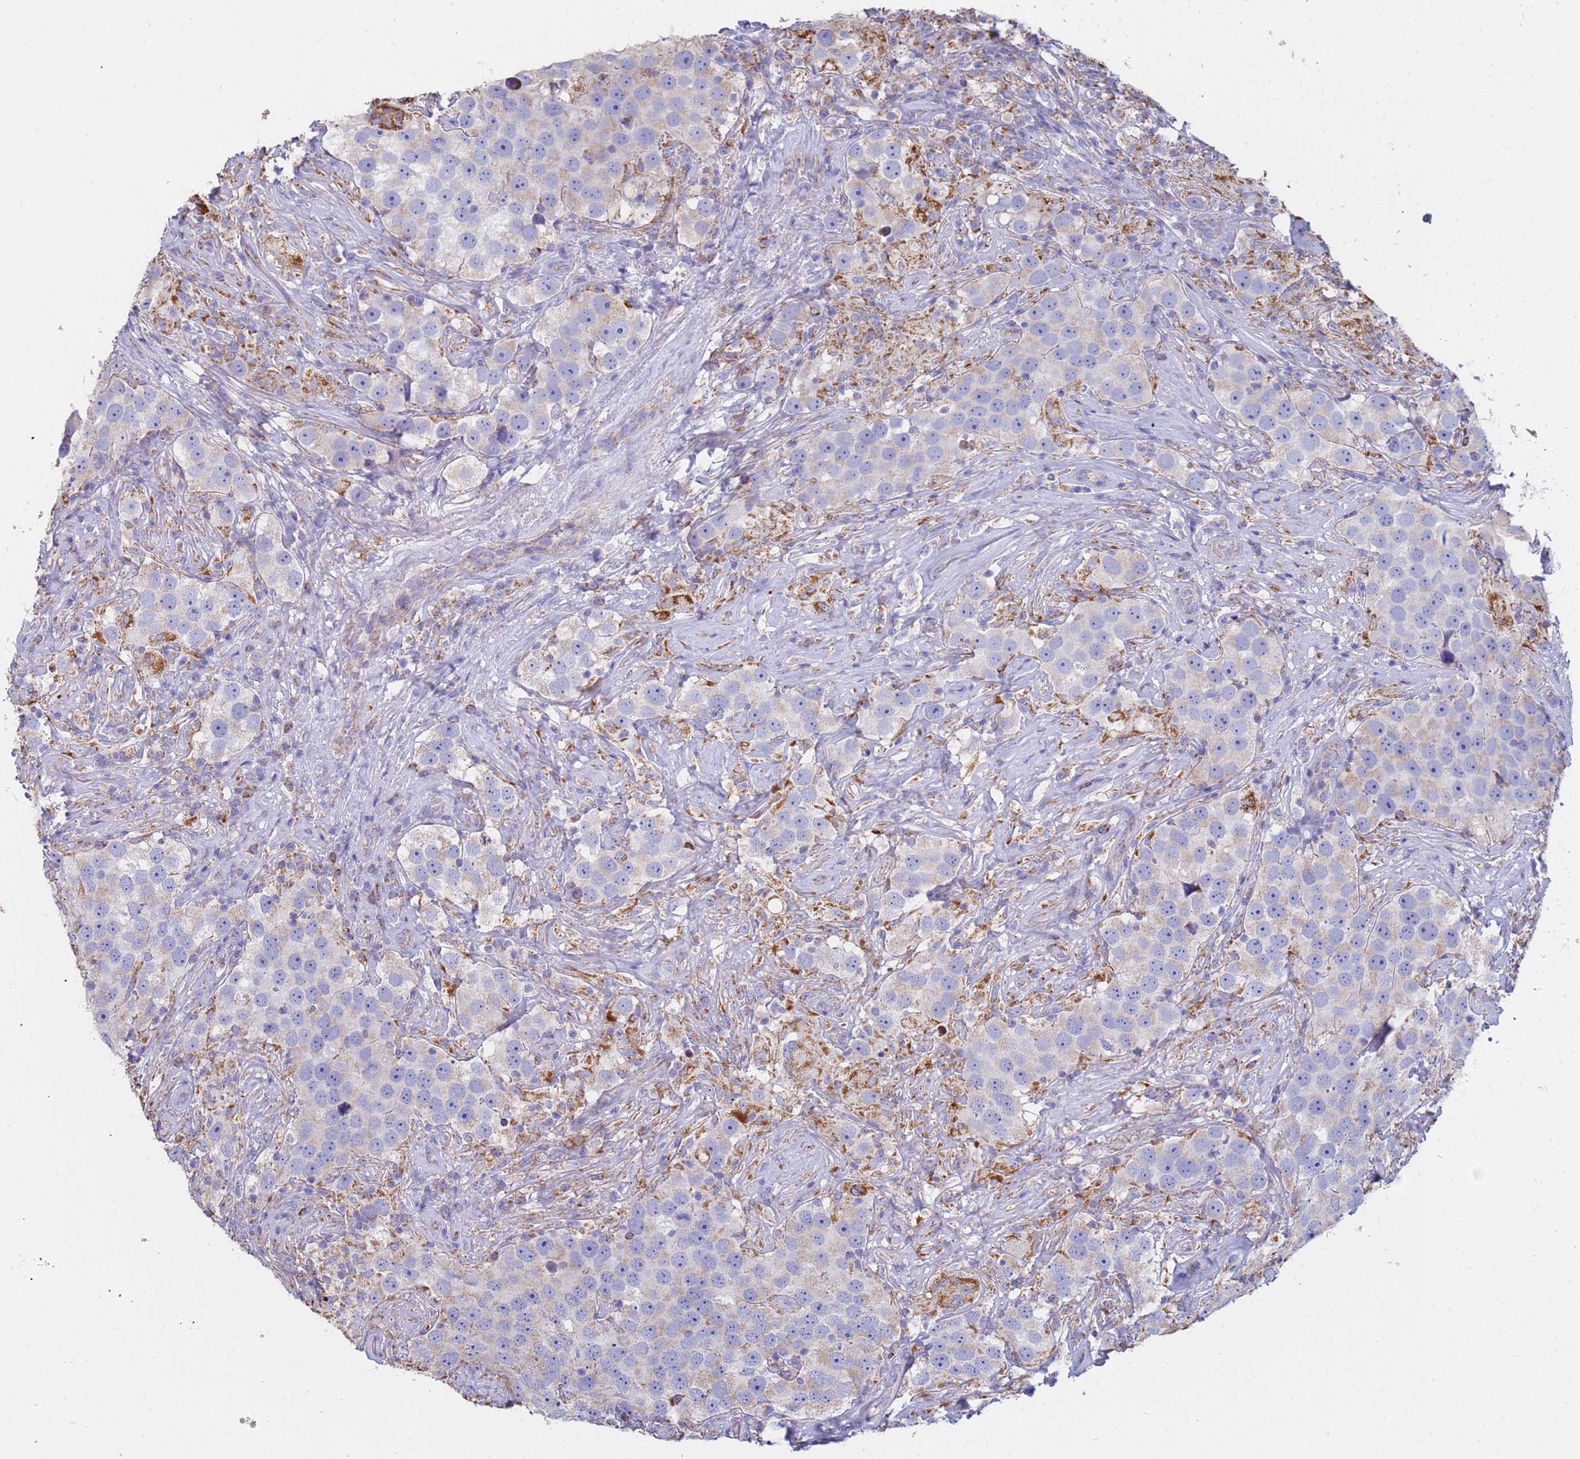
{"staining": {"intensity": "negative", "quantity": "none", "location": "none"}, "tissue": "testis cancer", "cell_type": "Tumor cells", "image_type": "cancer", "snomed": [{"axis": "morphology", "description": "Seminoma, NOS"}, {"axis": "topography", "description": "Testis"}], "caption": "Immunohistochemistry (IHC) photomicrograph of seminoma (testis) stained for a protein (brown), which displays no positivity in tumor cells.", "gene": "UQCRH", "patient": {"sex": "male", "age": 49}}